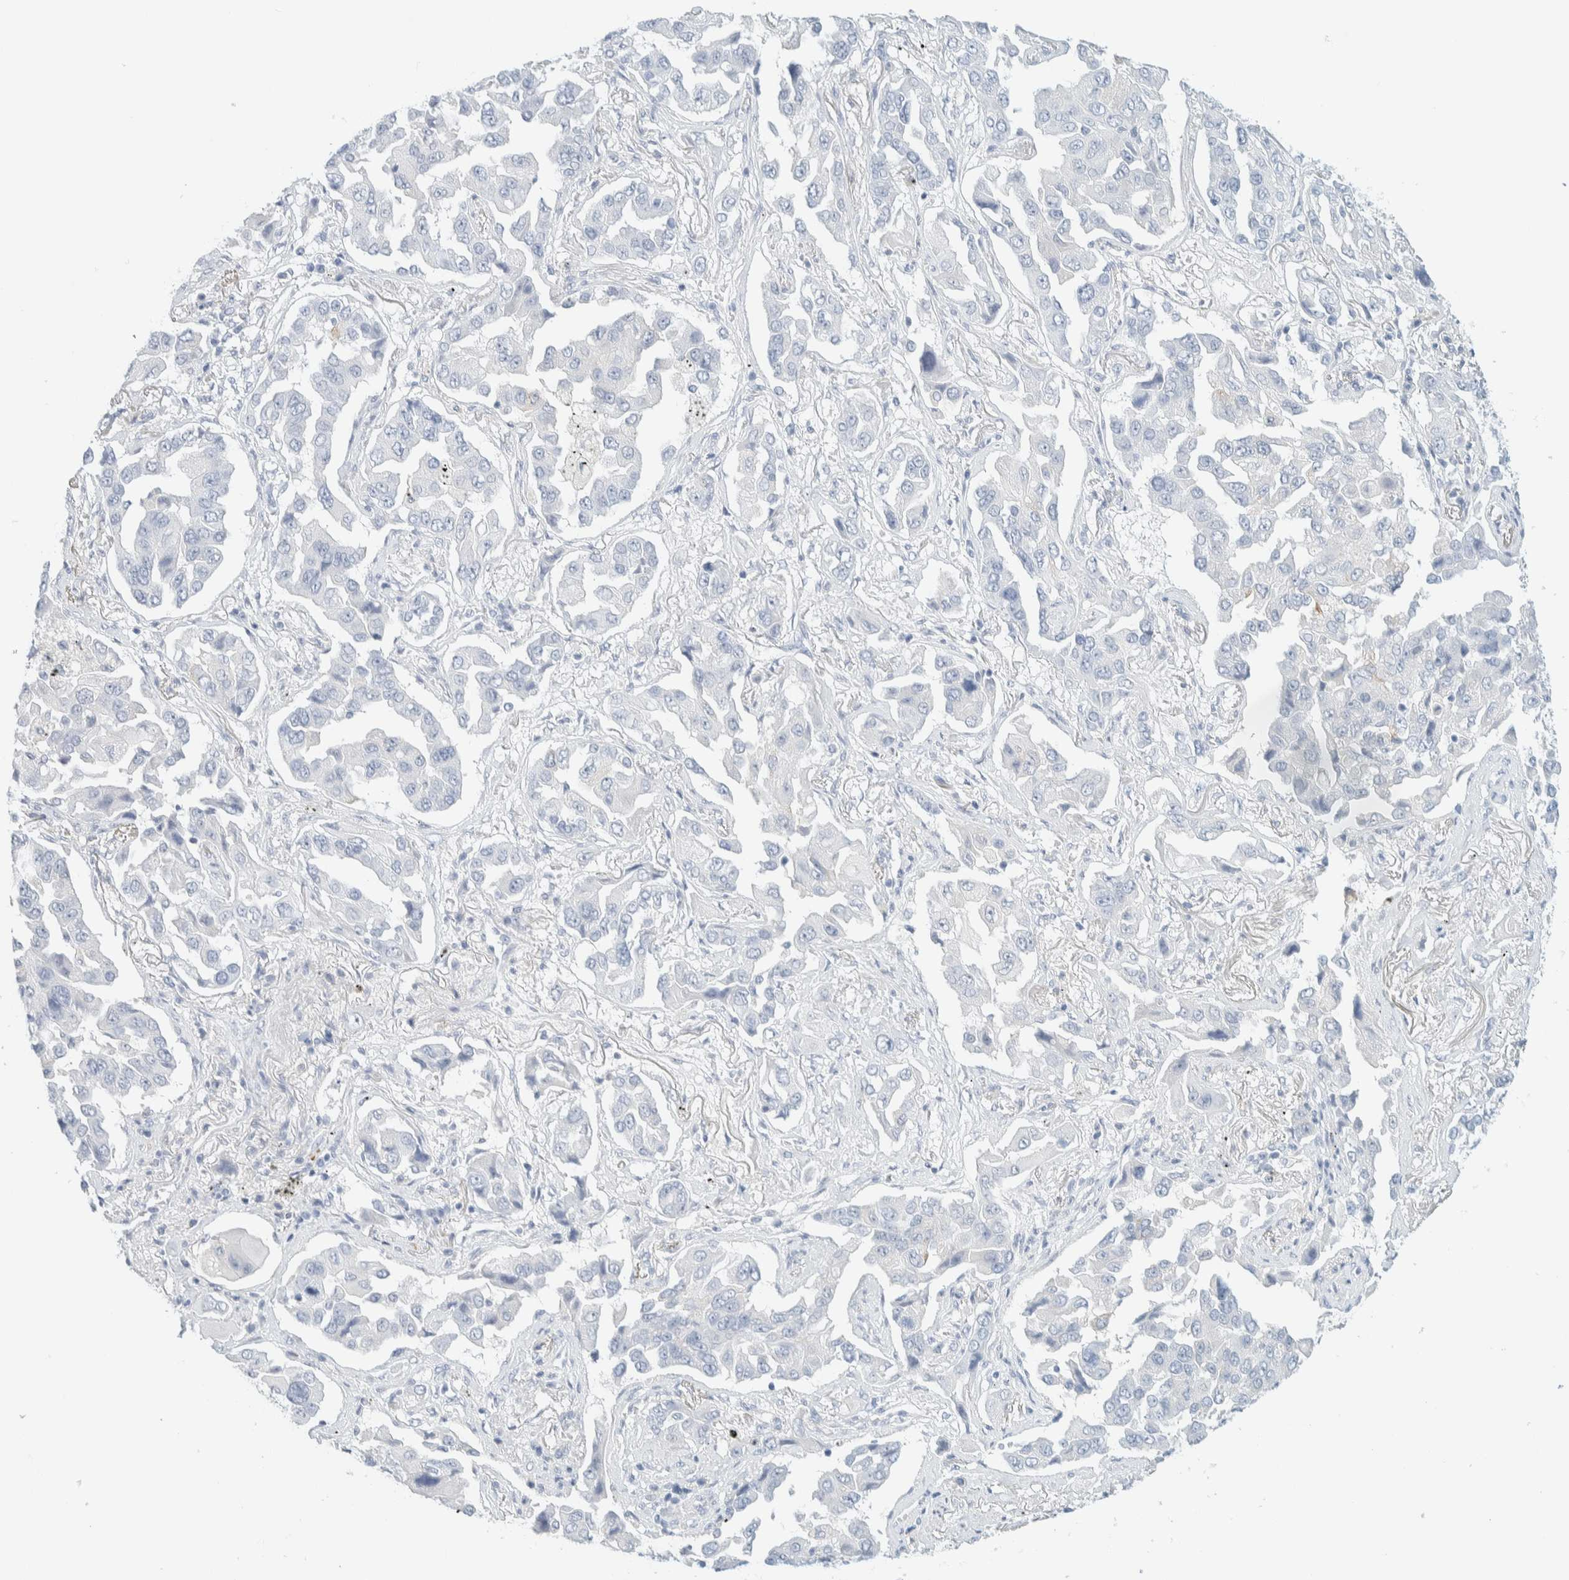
{"staining": {"intensity": "negative", "quantity": "none", "location": "none"}, "tissue": "lung cancer", "cell_type": "Tumor cells", "image_type": "cancer", "snomed": [{"axis": "morphology", "description": "Adenocarcinoma, NOS"}, {"axis": "topography", "description": "Lung"}], "caption": "This is an IHC histopathology image of human lung adenocarcinoma. There is no staining in tumor cells.", "gene": "ATCAY", "patient": {"sex": "female", "age": 65}}